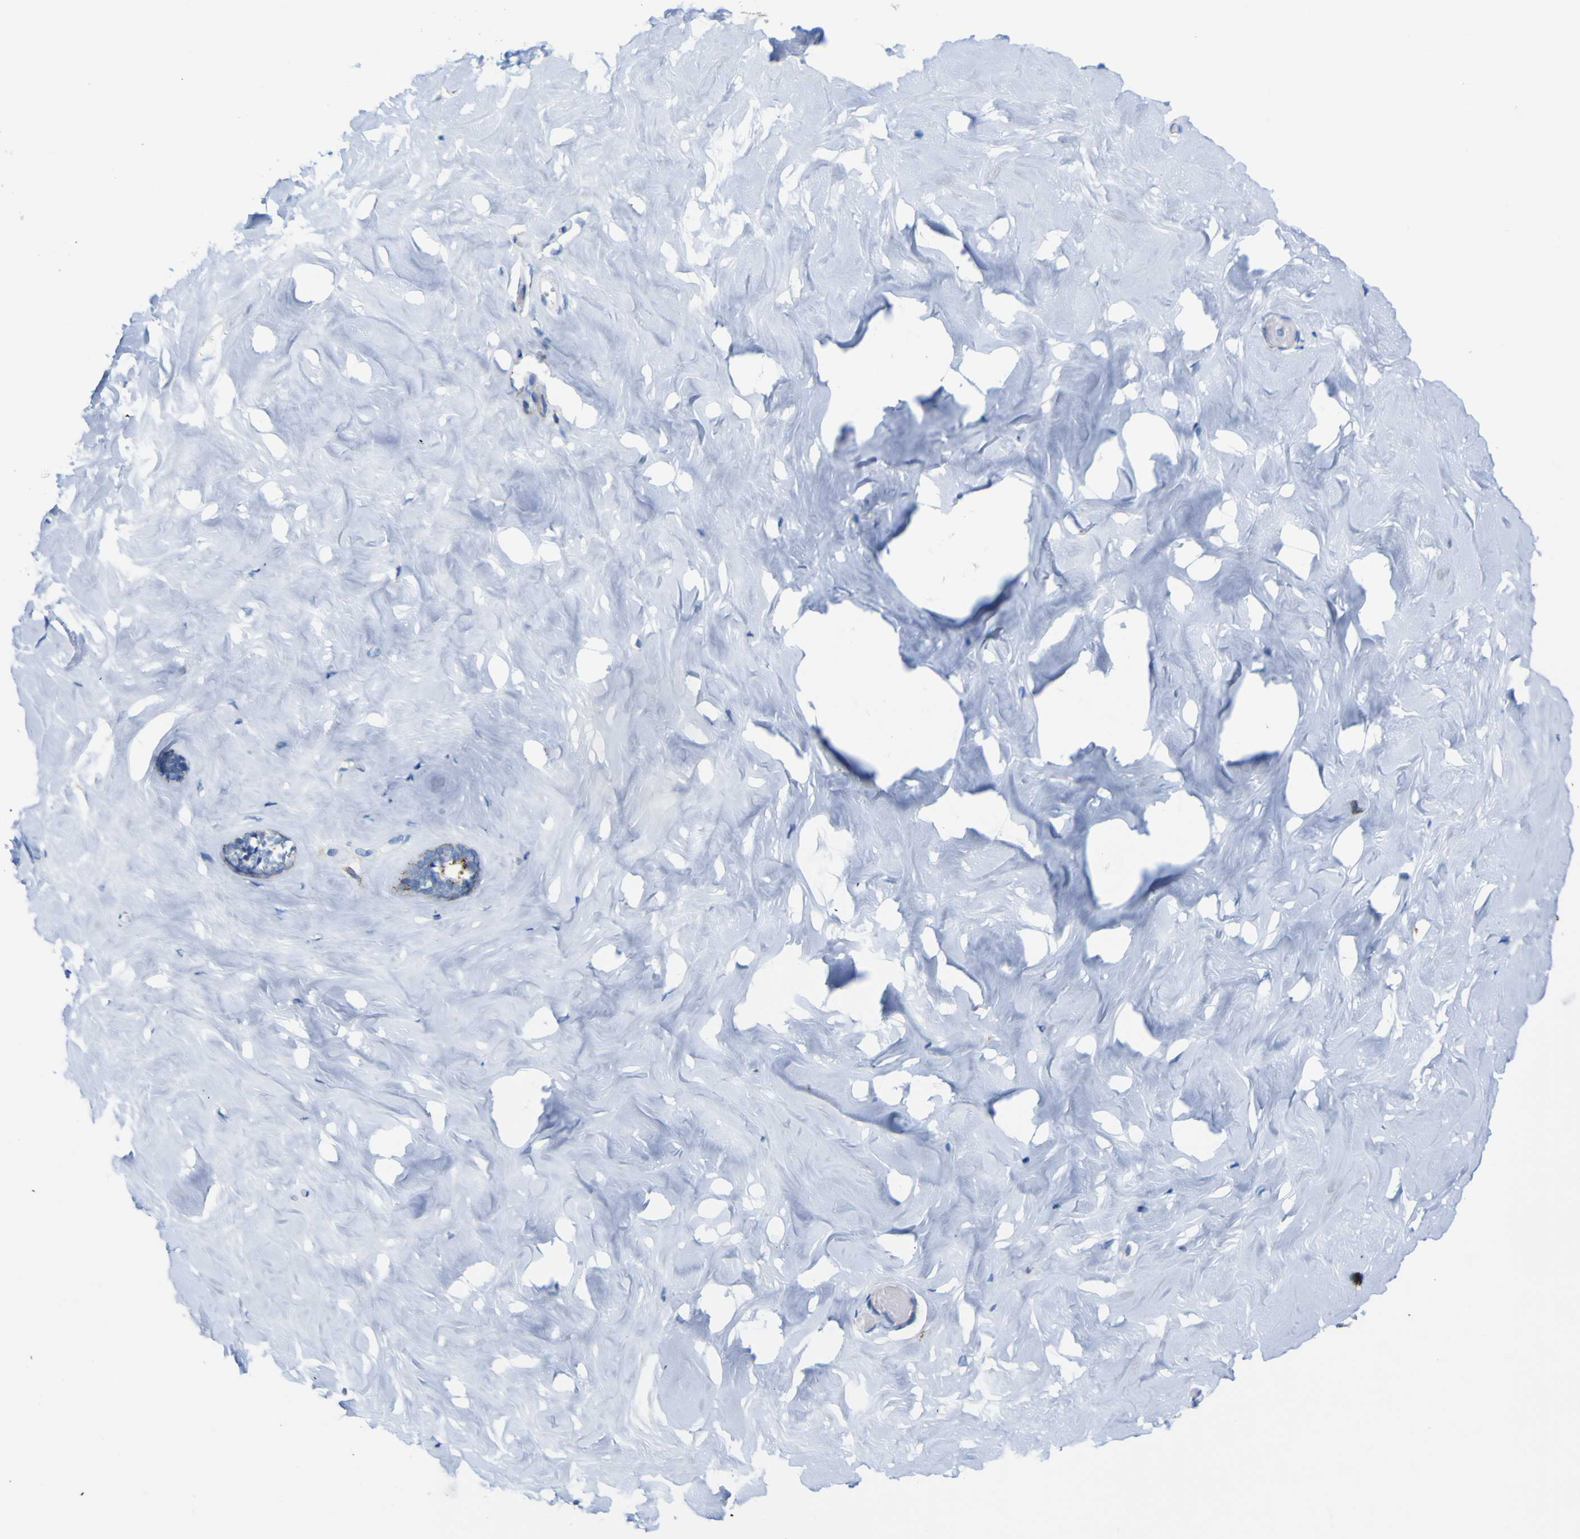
{"staining": {"intensity": "negative", "quantity": "none", "location": "none"}, "tissue": "breast", "cell_type": "Adipocytes", "image_type": "normal", "snomed": [{"axis": "morphology", "description": "Normal tissue, NOS"}, {"axis": "topography", "description": "Breast"}], "caption": "Adipocytes are negative for protein expression in unremarkable human breast. (DAB immunohistochemistry (IHC) with hematoxylin counter stain).", "gene": "PTPRF", "patient": {"sex": "female", "age": 75}}